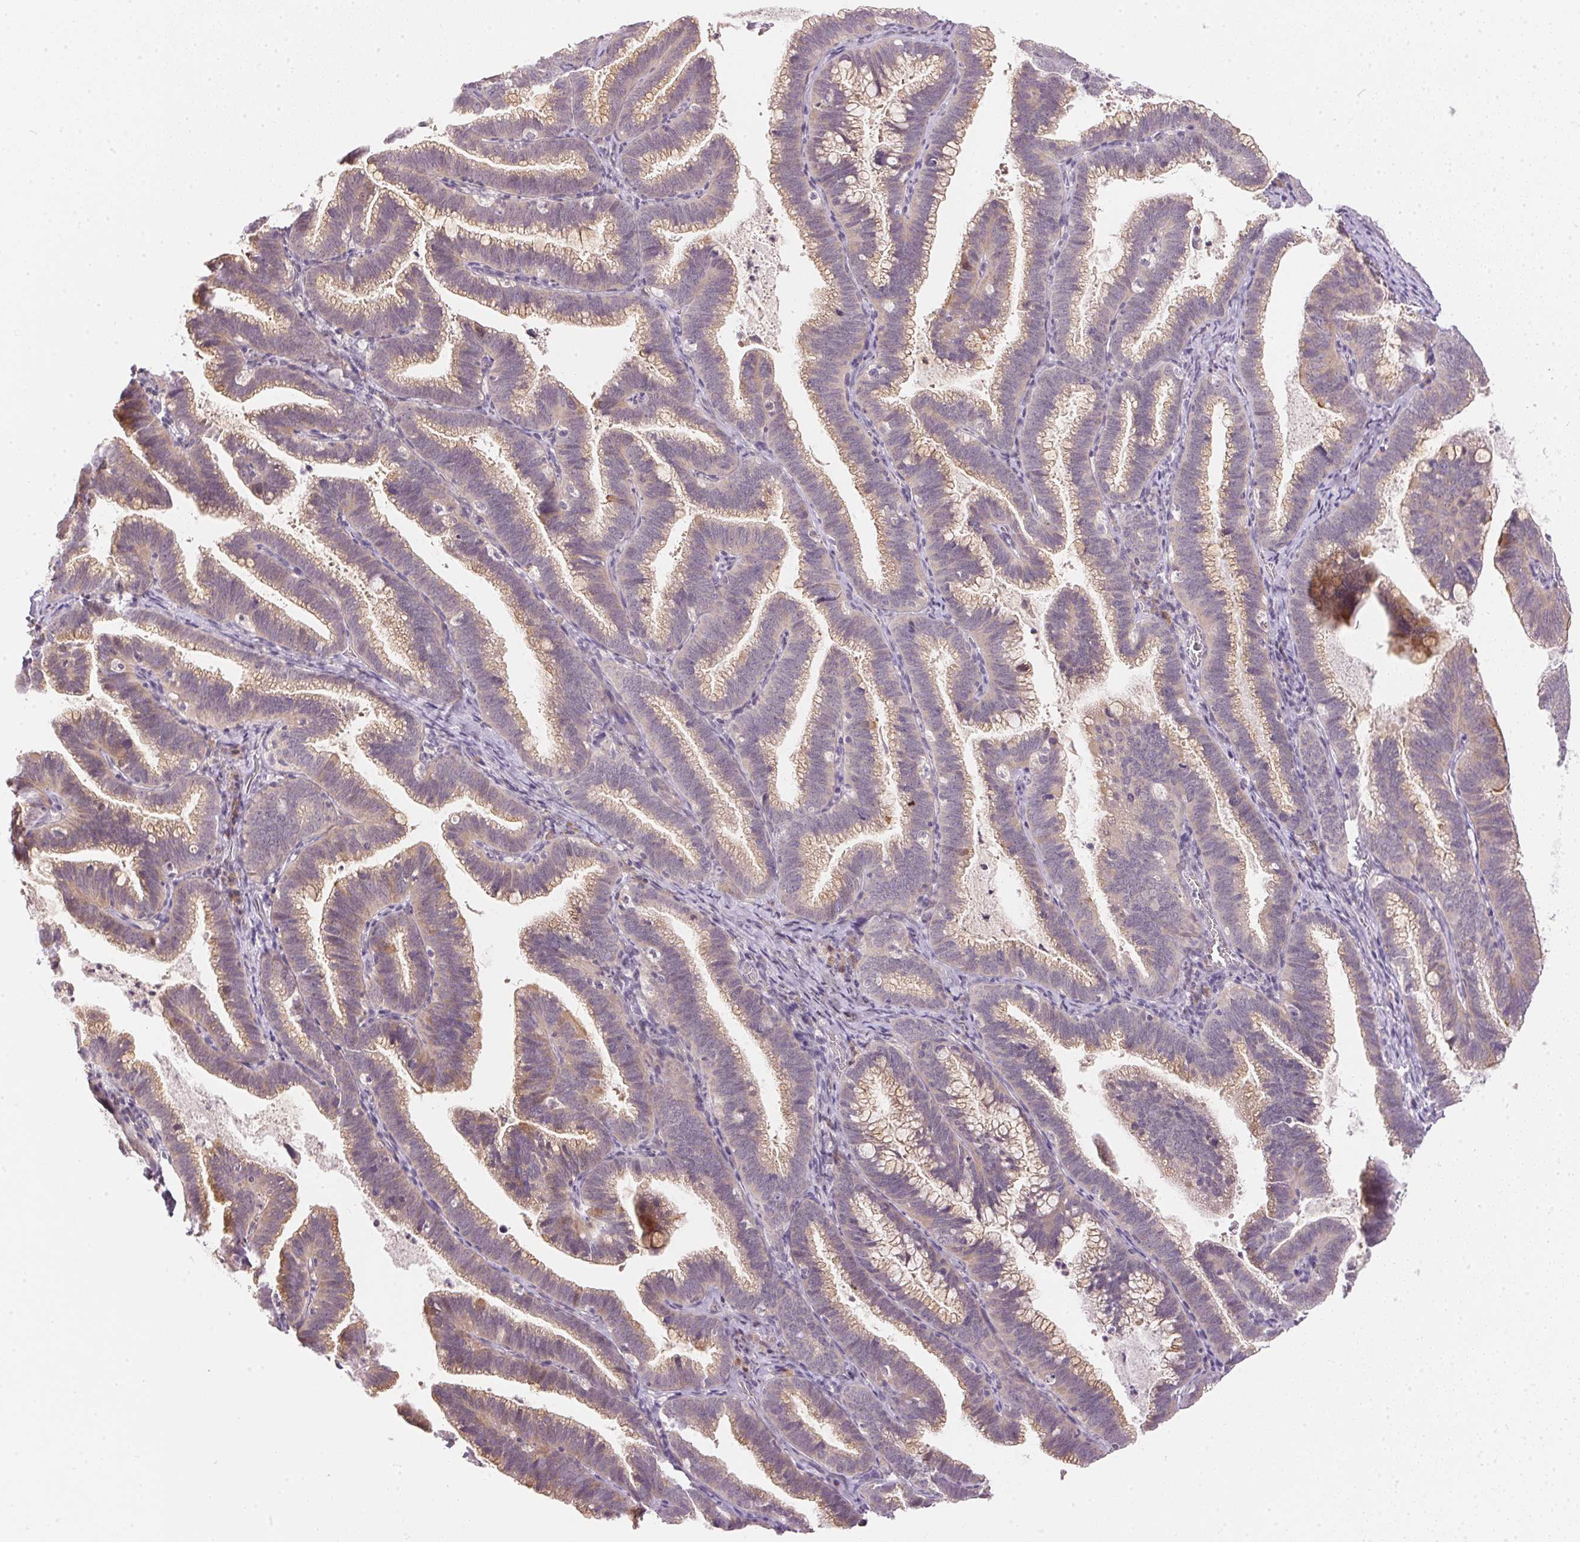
{"staining": {"intensity": "weak", "quantity": "25%-75%", "location": "cytoplasmic/membranous"}, "tissue": "cervical cancer", "cell_type": "Tumor cells", "image_type": "cancer", "snomed": [{"axis": "morphology", "description": "Adenocarcinoma, NOS"}, {"axis": "topography", "description": "Cervix"}], "caption": "This histopathology image exhibits IHC staining of cervical cancer, with low weak cytoplasmic/membranous expression in approximately 25%-75% of tumor cells.", "gene": "TTC23L", "patient": {"sex": "female", "age": 61}}